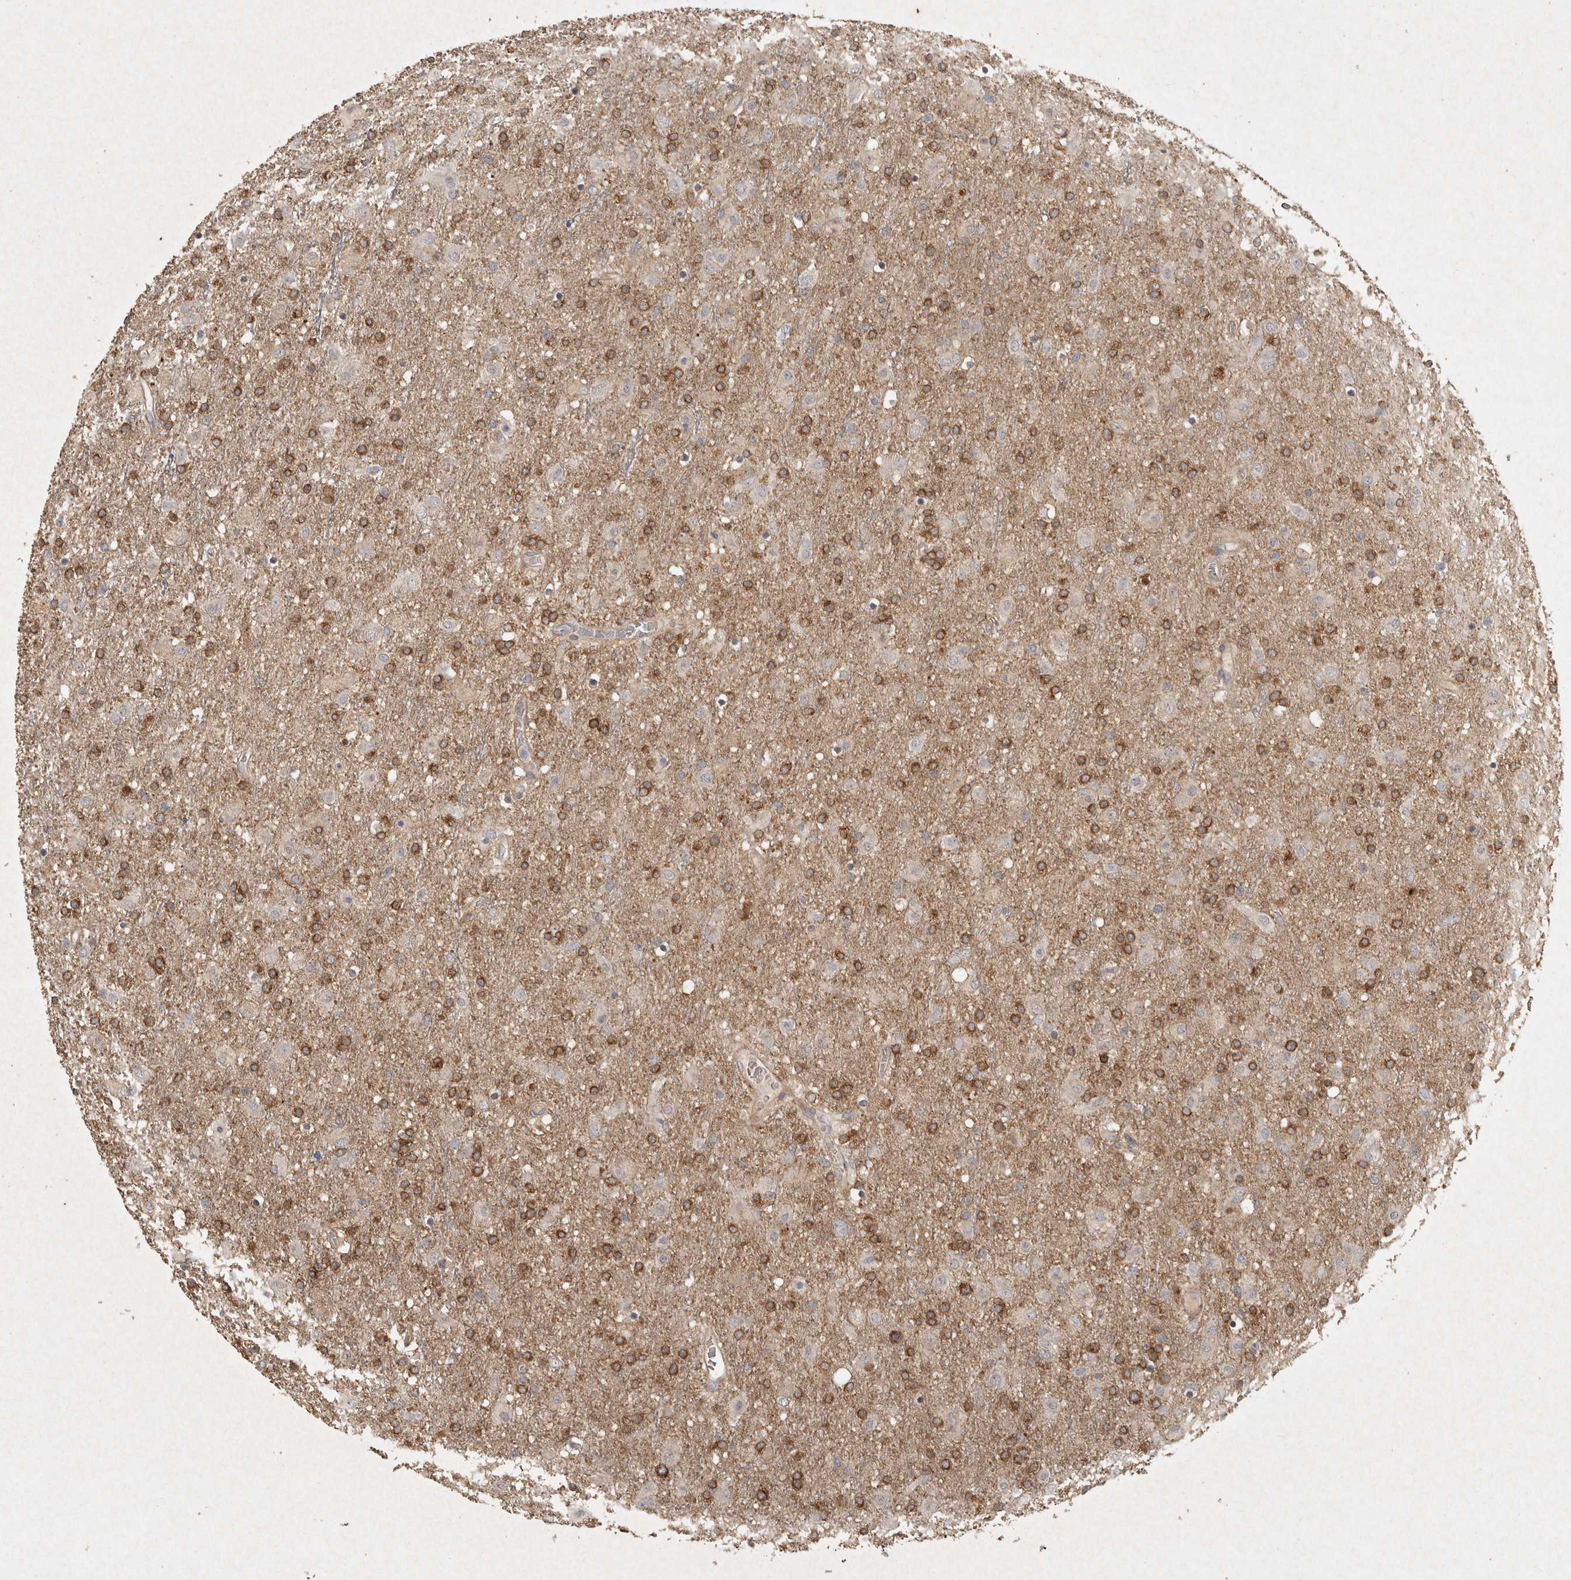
{"staining": {"intensity": "moderate", "quantity": "25%-75%", "location": "cytoplasmic/membranous"}, "tissue": "glioma", "cell_type": "Tumor cells", "image_type": "cancer", "snomed": [{"axis": "morphology", "description": "Glioma, malignant, Low grade"}, {"axis": "topography", "description": "Brain"}], "caption": "Malignant glioma (low-grade) was stained to show a protein in brown. There is medium levels of moderate cytoplasmic/membranous staining in approximately 25%-75% of tumor cells.", "gene": "OSTN", "patient": {"sex": "male", "age": 65}}